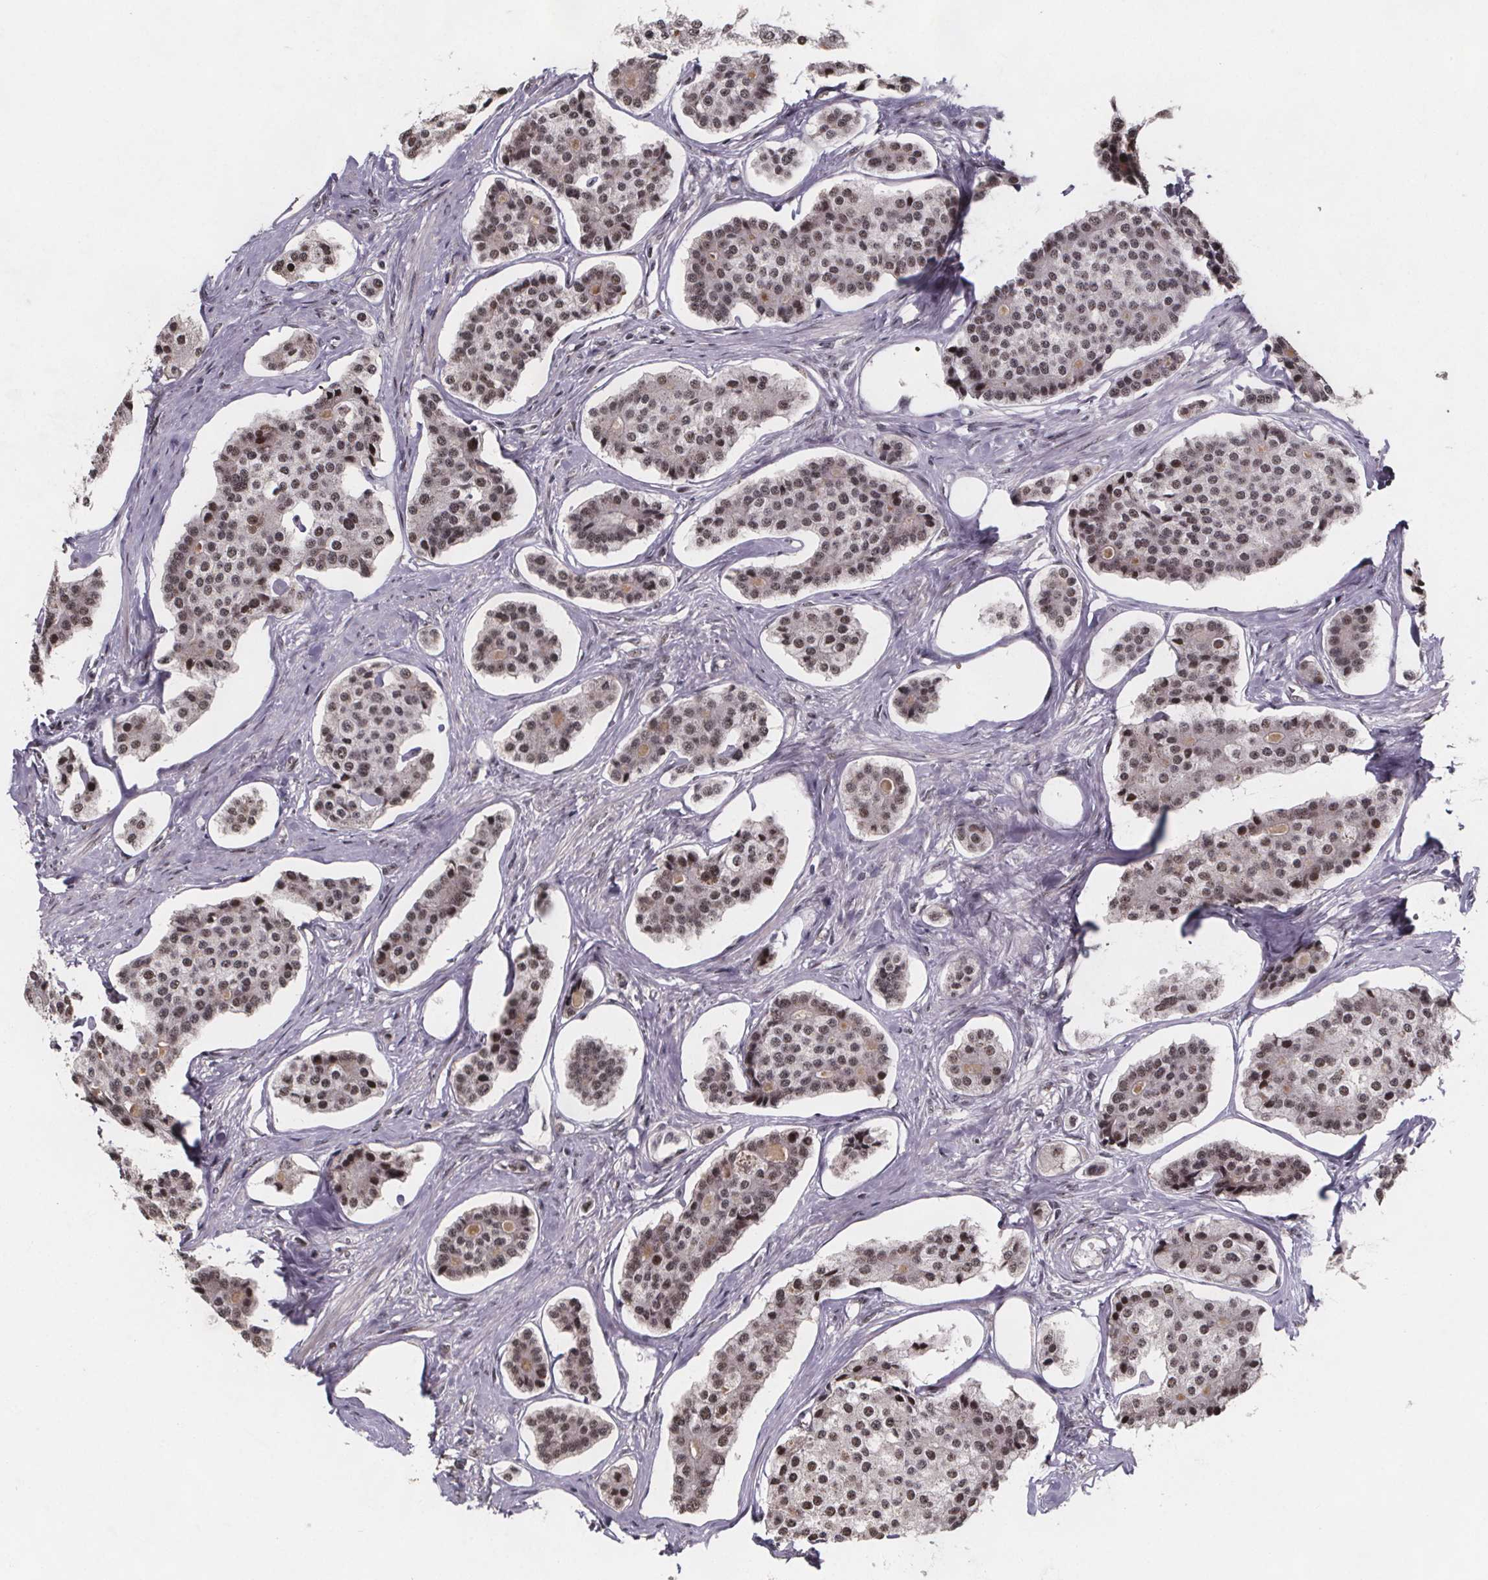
{"staining": {"intensity": "moderate", "quantity": ">75%", "location": "nuclear"}, "tissue": "carcinoid", "cell_type": "Tumor cells", "image_type": "cancer", "snomed": [{"axis": "morphology", "description": "Carcinoid, malignant, NOS"}, {"axis": "topography", "description": "Small intestine"}], "caption": "Carcinoid stained for a protein (brown) reveals moderate nuclear positive positivity in approximately >75% of tumor cells.", "gene": "U2SURP", "patient": {"sex": "female", "age": 65}}